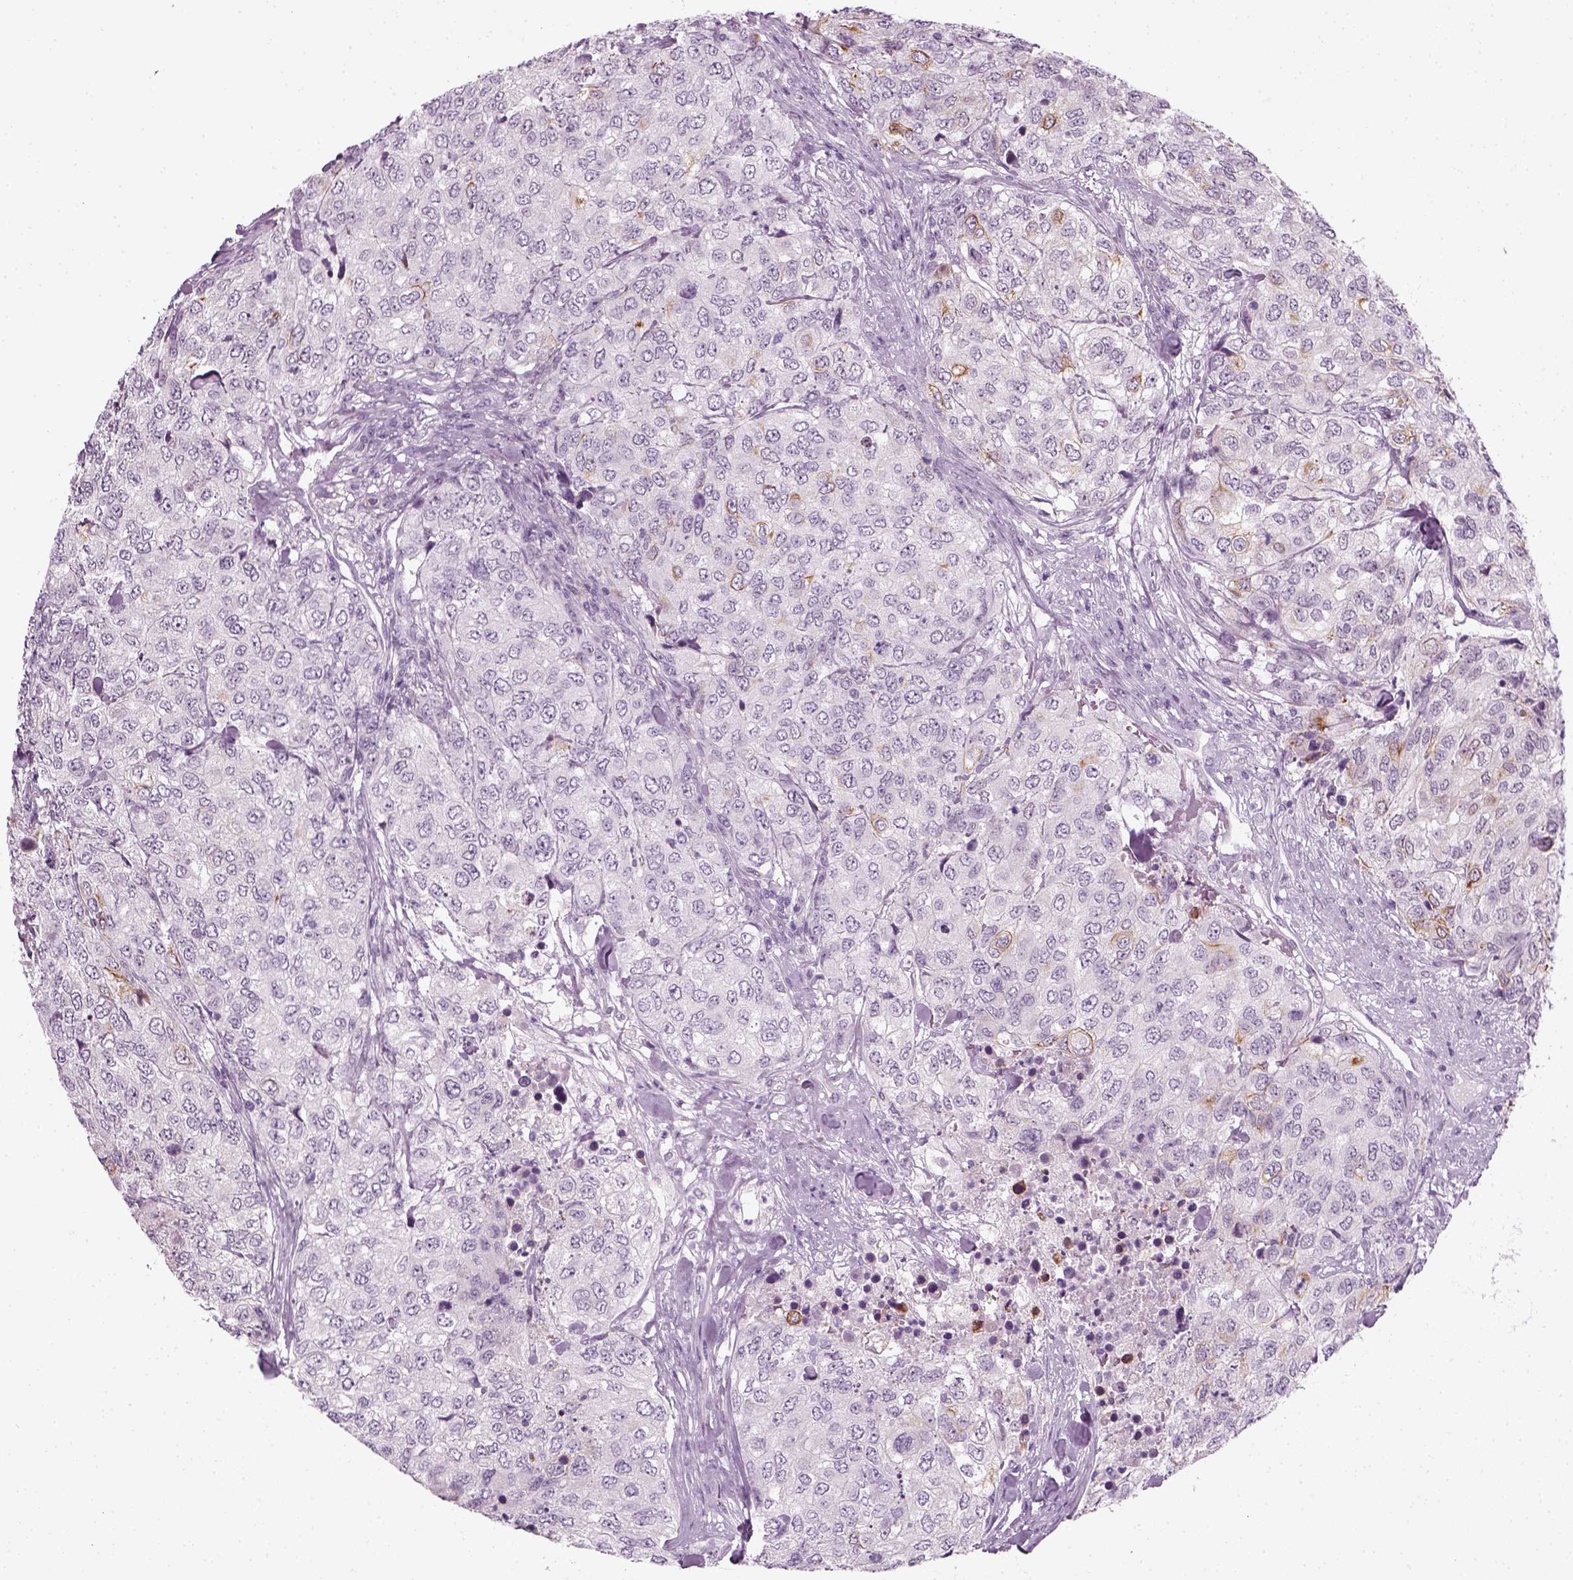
{"staining": {"intensity": "negative", "quantity": "none", "location": "none"}, "tissue": "urothelial cancer", "cell_type": "Tumor cells", "image_type": "cancer", "snomed": [{"axis": "morphology", "description": "Urothelial carcinoma, High grade"}, {"axis": "topography", "description": "Urinary bladder"}], "caption": "Tumor cells are negative for protein expression in human urothelial cancer. (DAB (3,3'-diaminobenzidine) immunohistochemistry, high magnification).", "gene": "KRT75", "patient": {"sex": "female", "age": 78}}